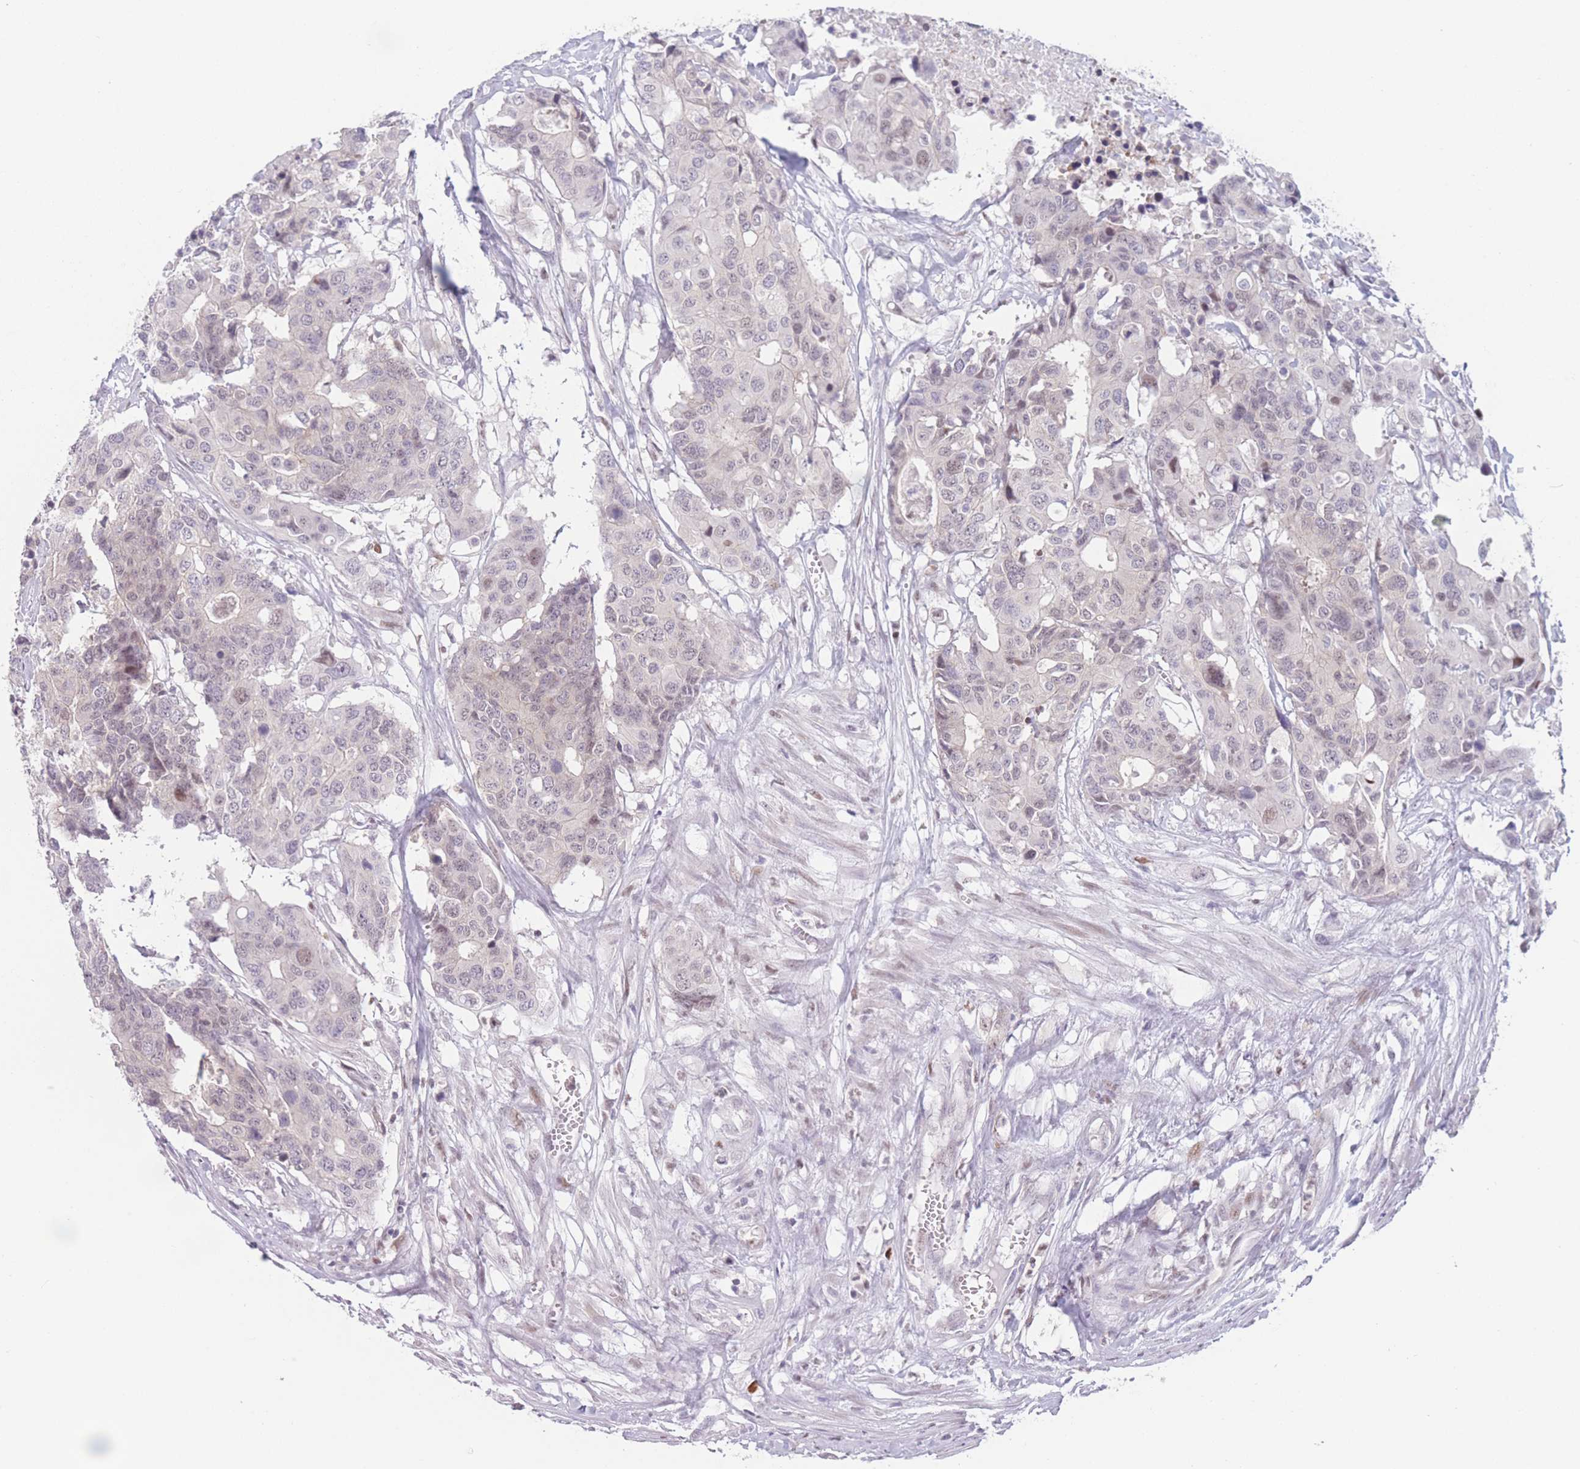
{"staining": {"intensity": "weak", "quantity": "25%-75%", "location": "nuclear"}, "tissue": "colorectal cancer", "cell_type": "Tumor cells", "image_type": "cancer", "snomed": [{"axis": "morphology", "description": "Adenocarcinoma, NOS"}, {"axis": "topography", "description": "Colon"}], "caption": "Brown immunohistochemical staining in human colorectal cancer (adenocarcinoma) displays weak nuclear expression in about 25%-75% of tumor cells. (DAB IHC with brightfield microscopy, high magnification).", "gene": "ZNF439", "patient": {"sex": "male", "age": 77}}